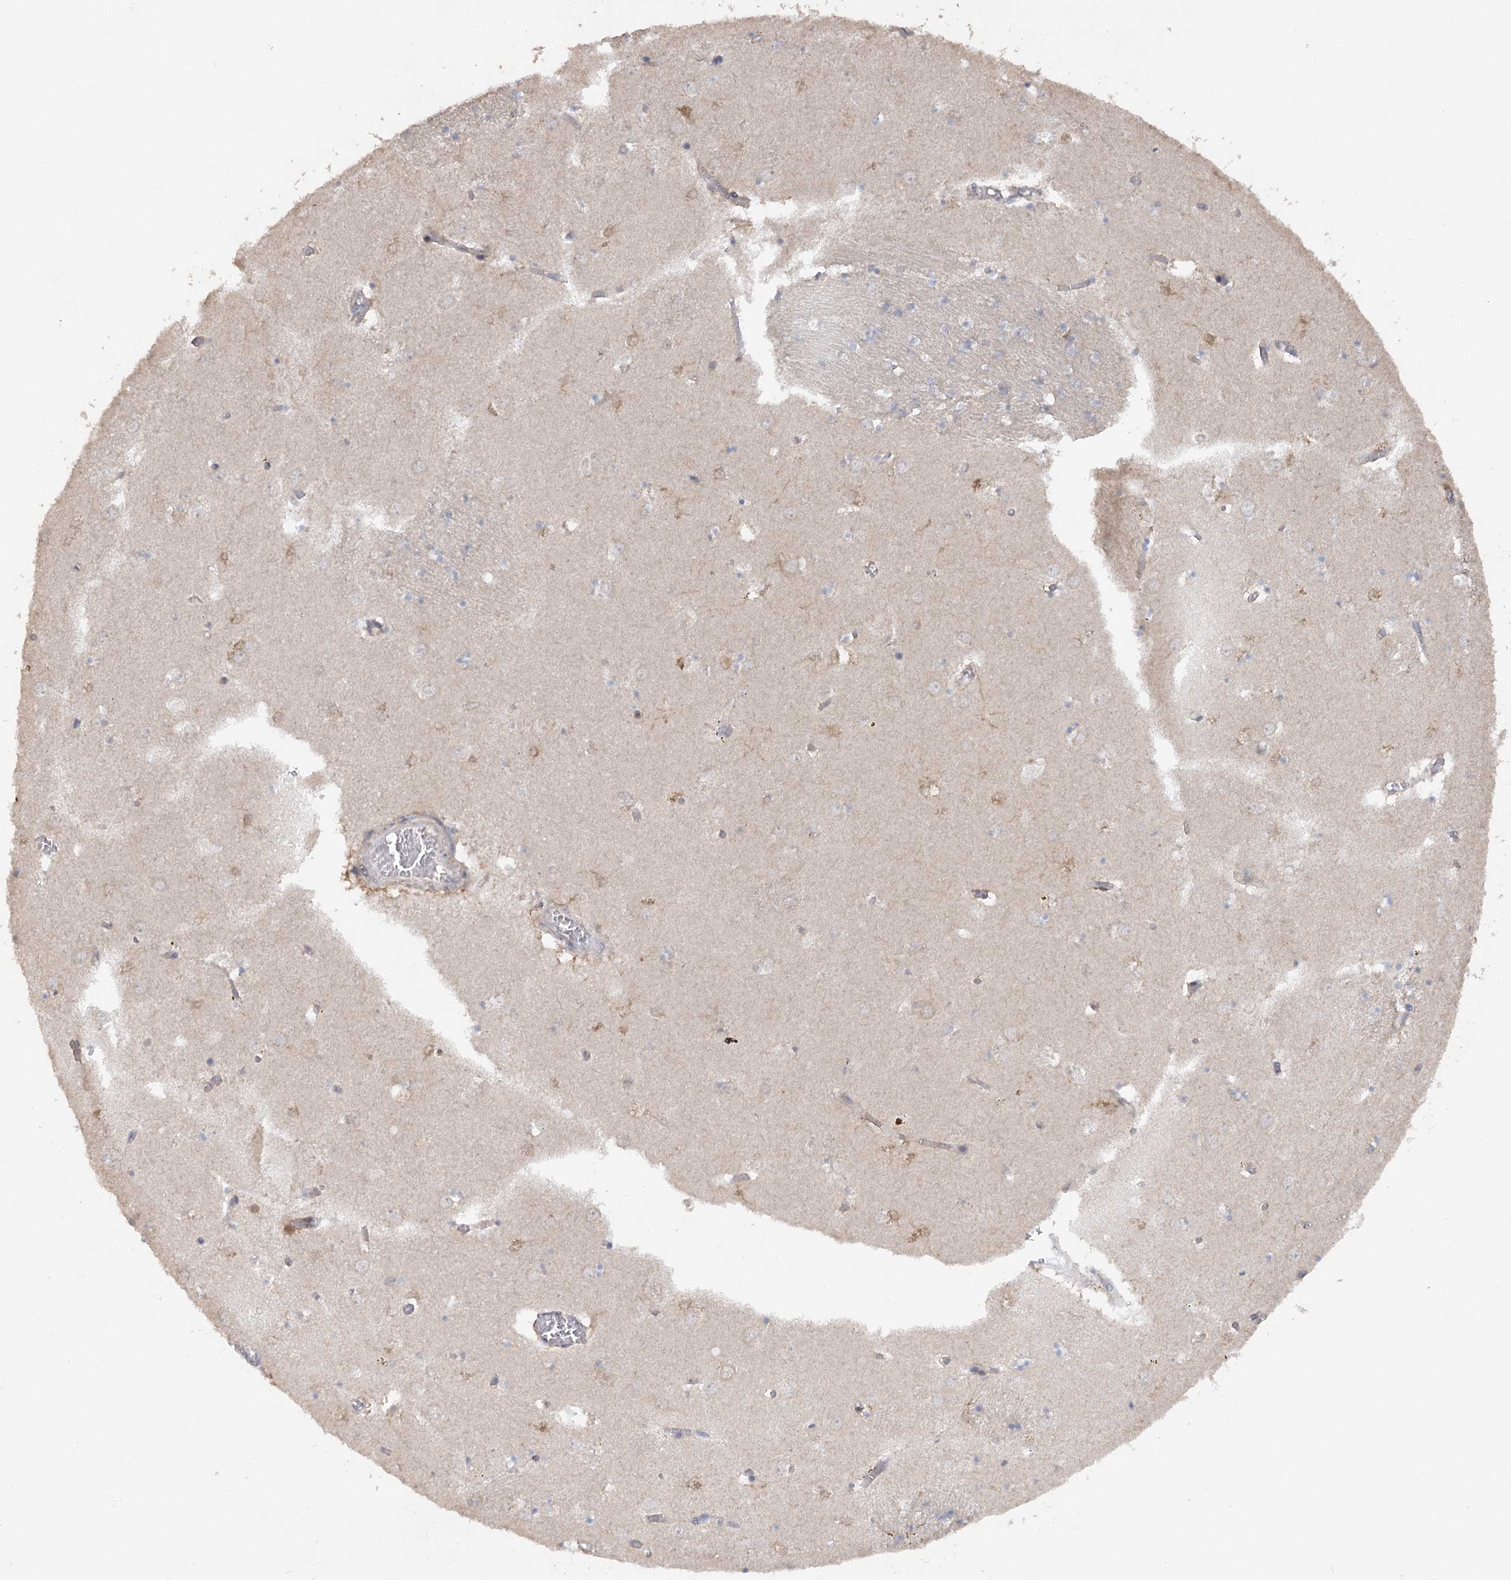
{"staining": {"intensity": "moderate", "quantity": "<25%", "location": "cytoplasmic/membranous"}, "tissue": "caudate", "cell_type": "Glial cells", "image_type": "normal", "snomed": [{"axis": "morphology", "description": "Normal tissue, NOS"}, {"axis": "topography", "description": "Lateral ventricle wall"}], "caption": "Brown immunohistochemical staining in benign caudate displays moderate cytoplasmic/membranous expression in approximately <25% of glial cells.", "gene": "TRAF3IP1", "patient": {"sex": "male", "age": 70}}